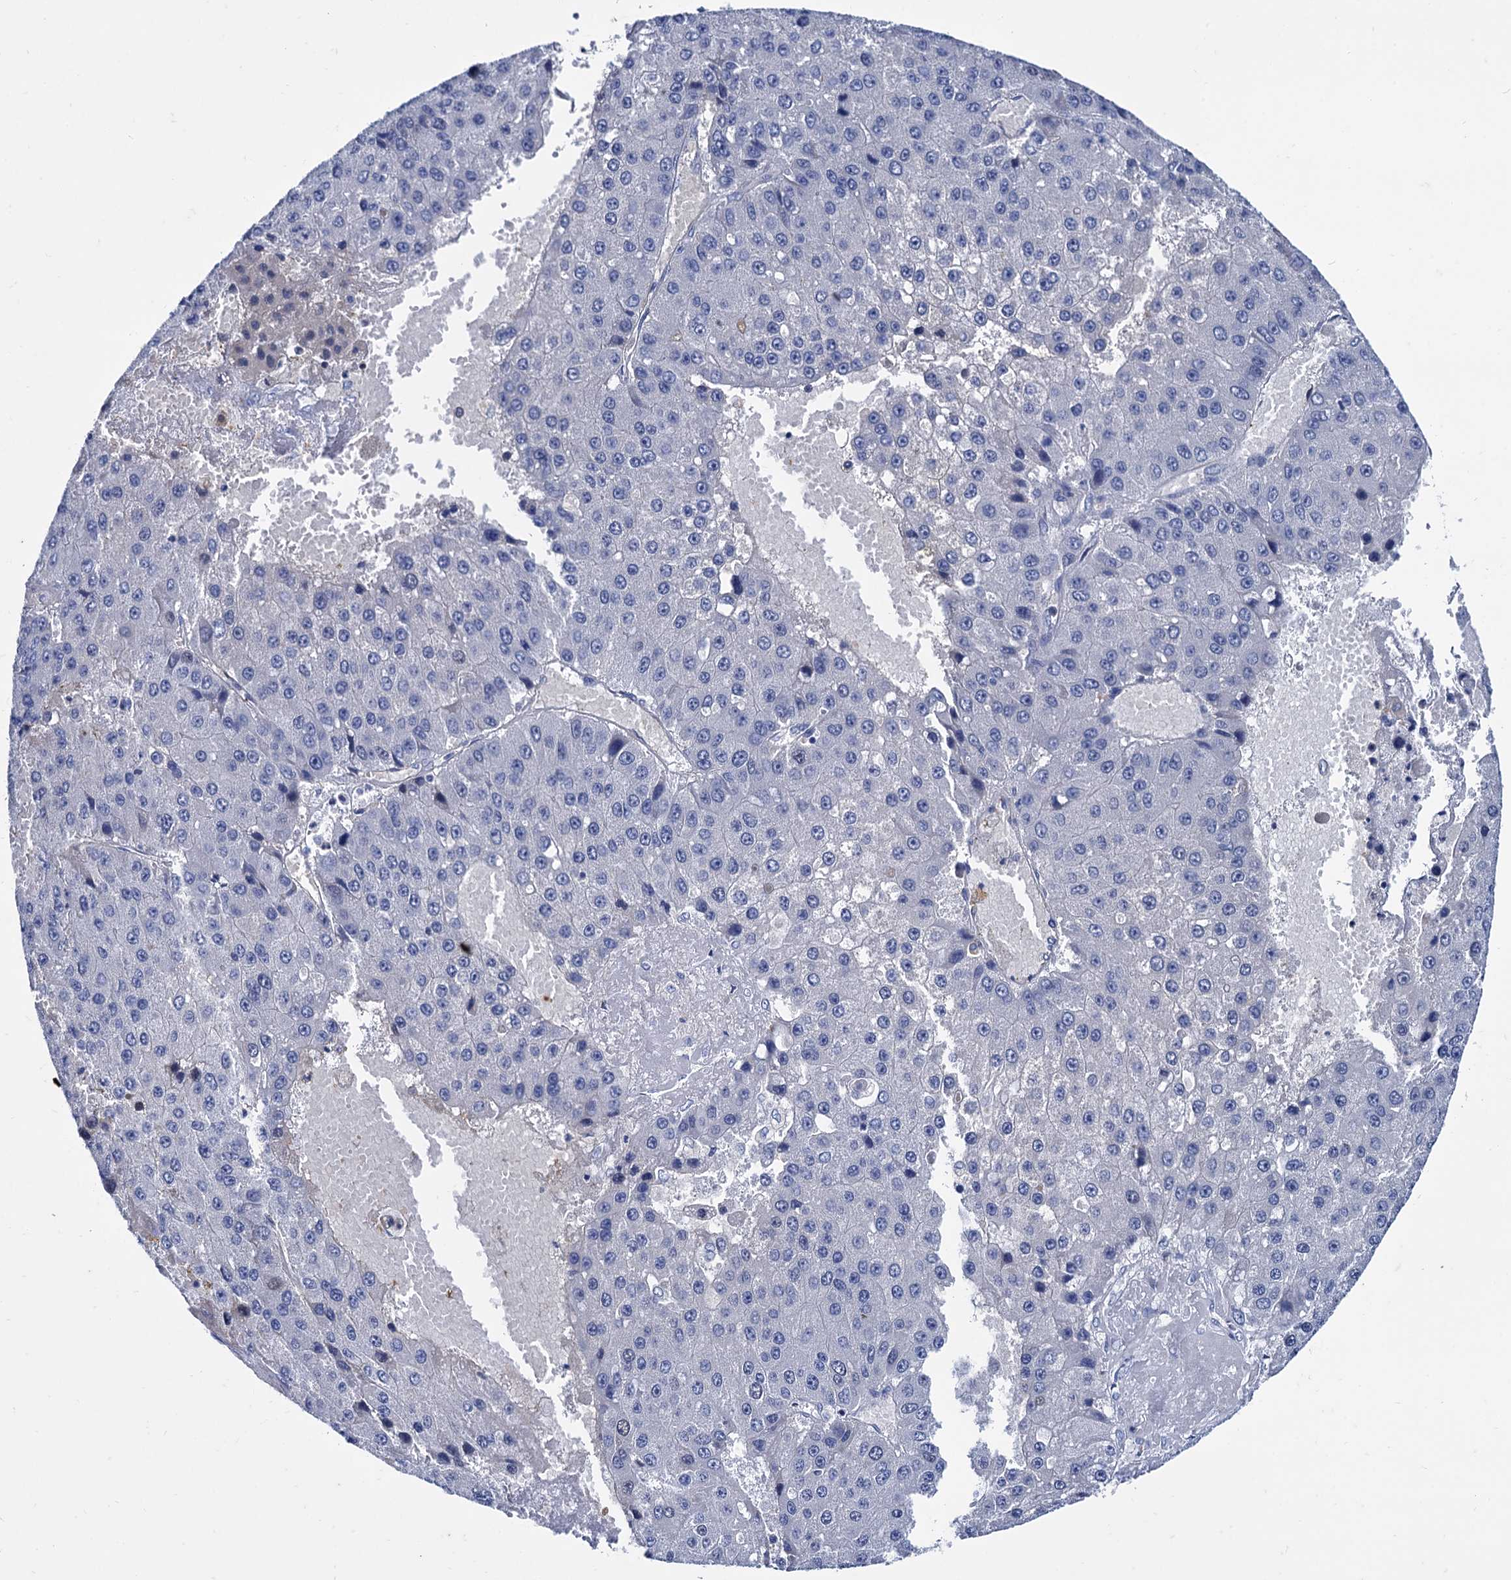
{"staining": {"intensity": "negative", "quantity": "none", "location": "none"}, "tissue": "liver cancer", "cell_type": "Tumor cells", "image_type": "cancer", "snomed": [{"axis": "morphology", "description": "Carcinoma, Hepatocellular, NOS"}, {"axis": "topography", "description": "Liver"}], "caption": "High power microscopy image of an immunohistochemistry photomicrograph of liver cancer, revealing no significant expression in tumor cells.", "gene": "TMEM72", "patient": {"sex": "female", "age": 73}}